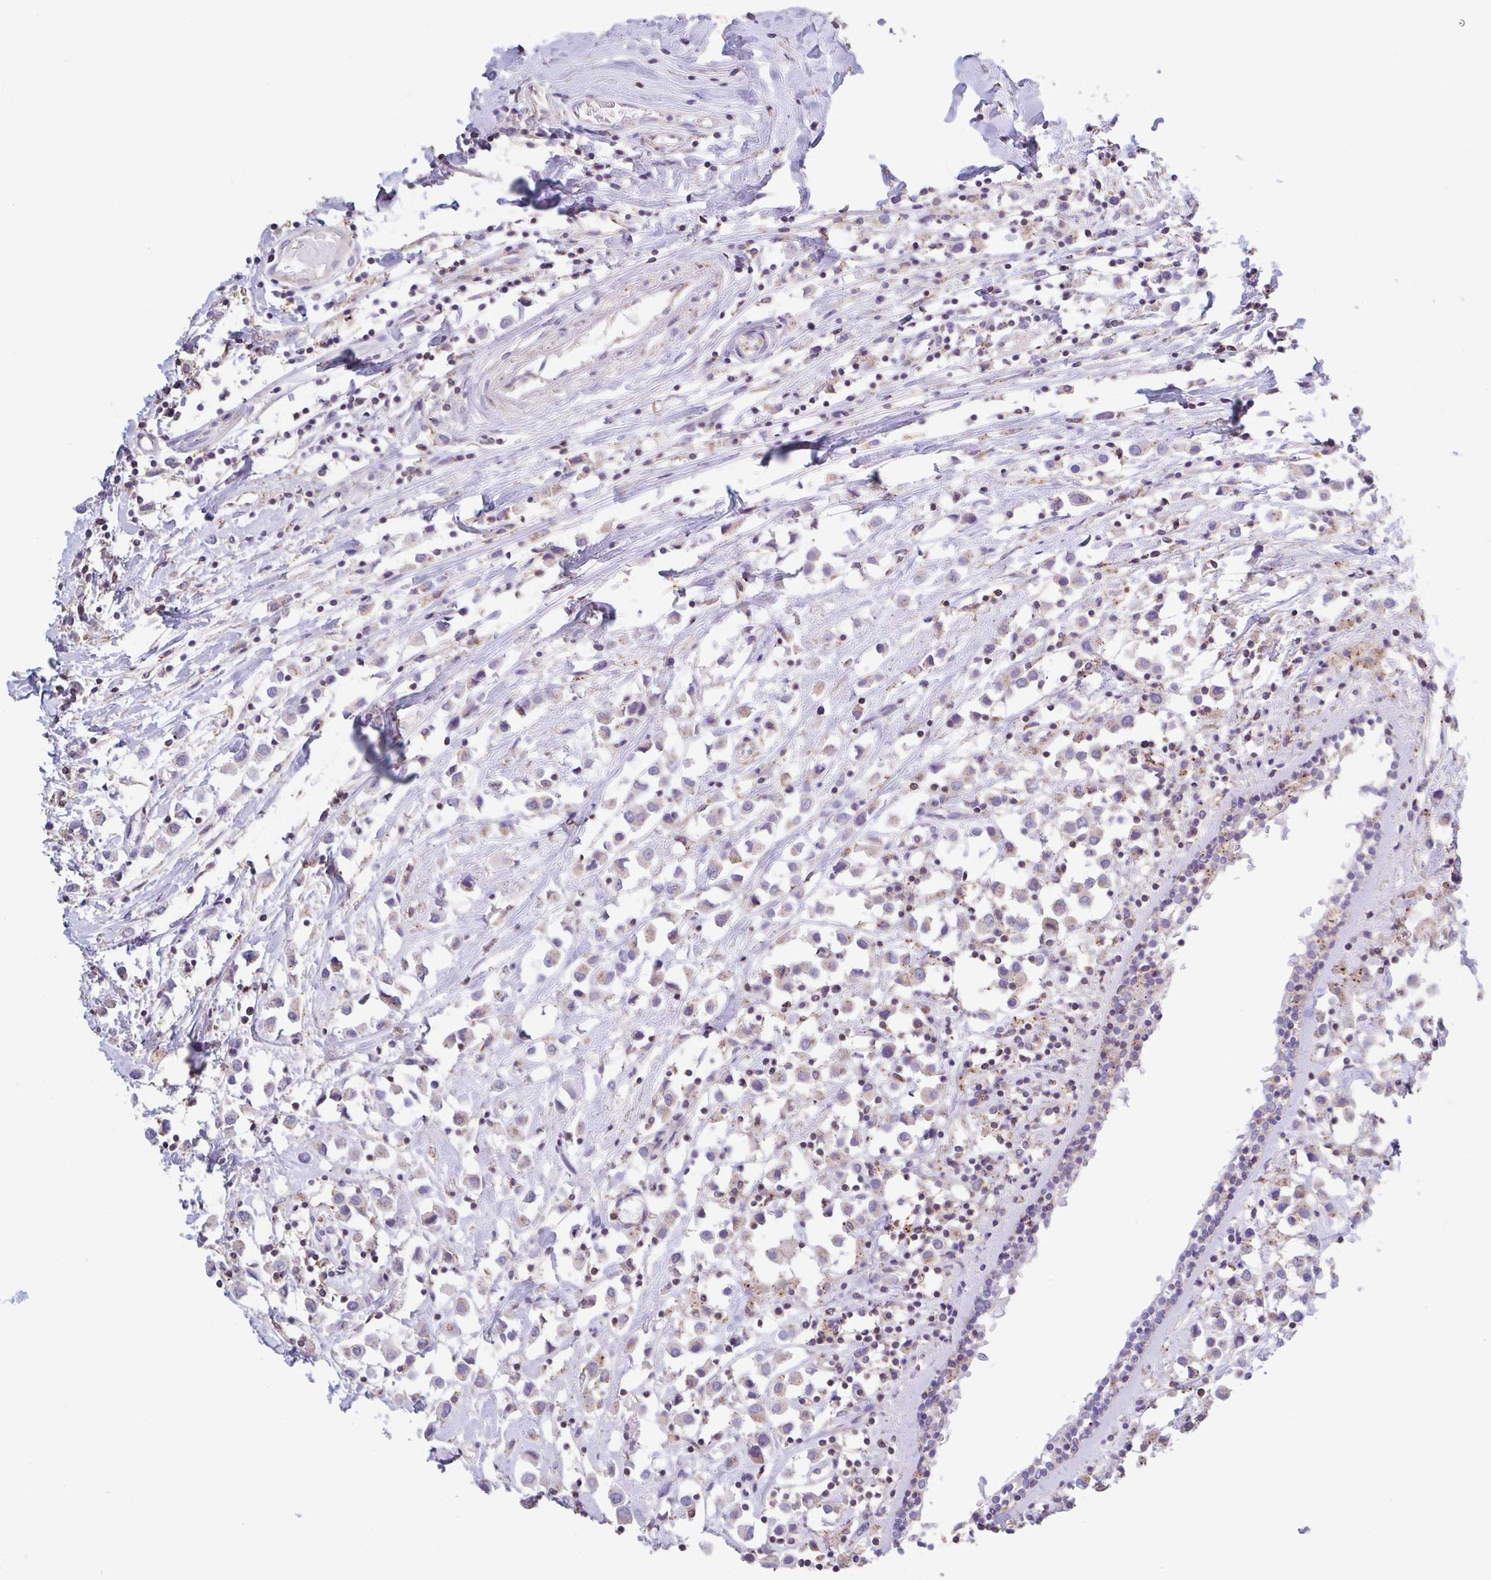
{"staining": {"intensity": "weak", "quantity": "25%-75%", "location": "cytoplasmic/membranous"}, "tissue": "breast cancer", "cell_type": "Tumor cells", "image_type": "cancer", "snomed": [{"axis": "morphology", "description": "Duct carcinoma"}, {"axis": "topography", "description": "Breast"}], "caption": "Intraductal carcinoma (breast) stained for a protein shows weak cytoplasmic/membranous positivity in tumor cells.", "gene": "CHMP5", "patient": {"sex": "female", "age": 61}}